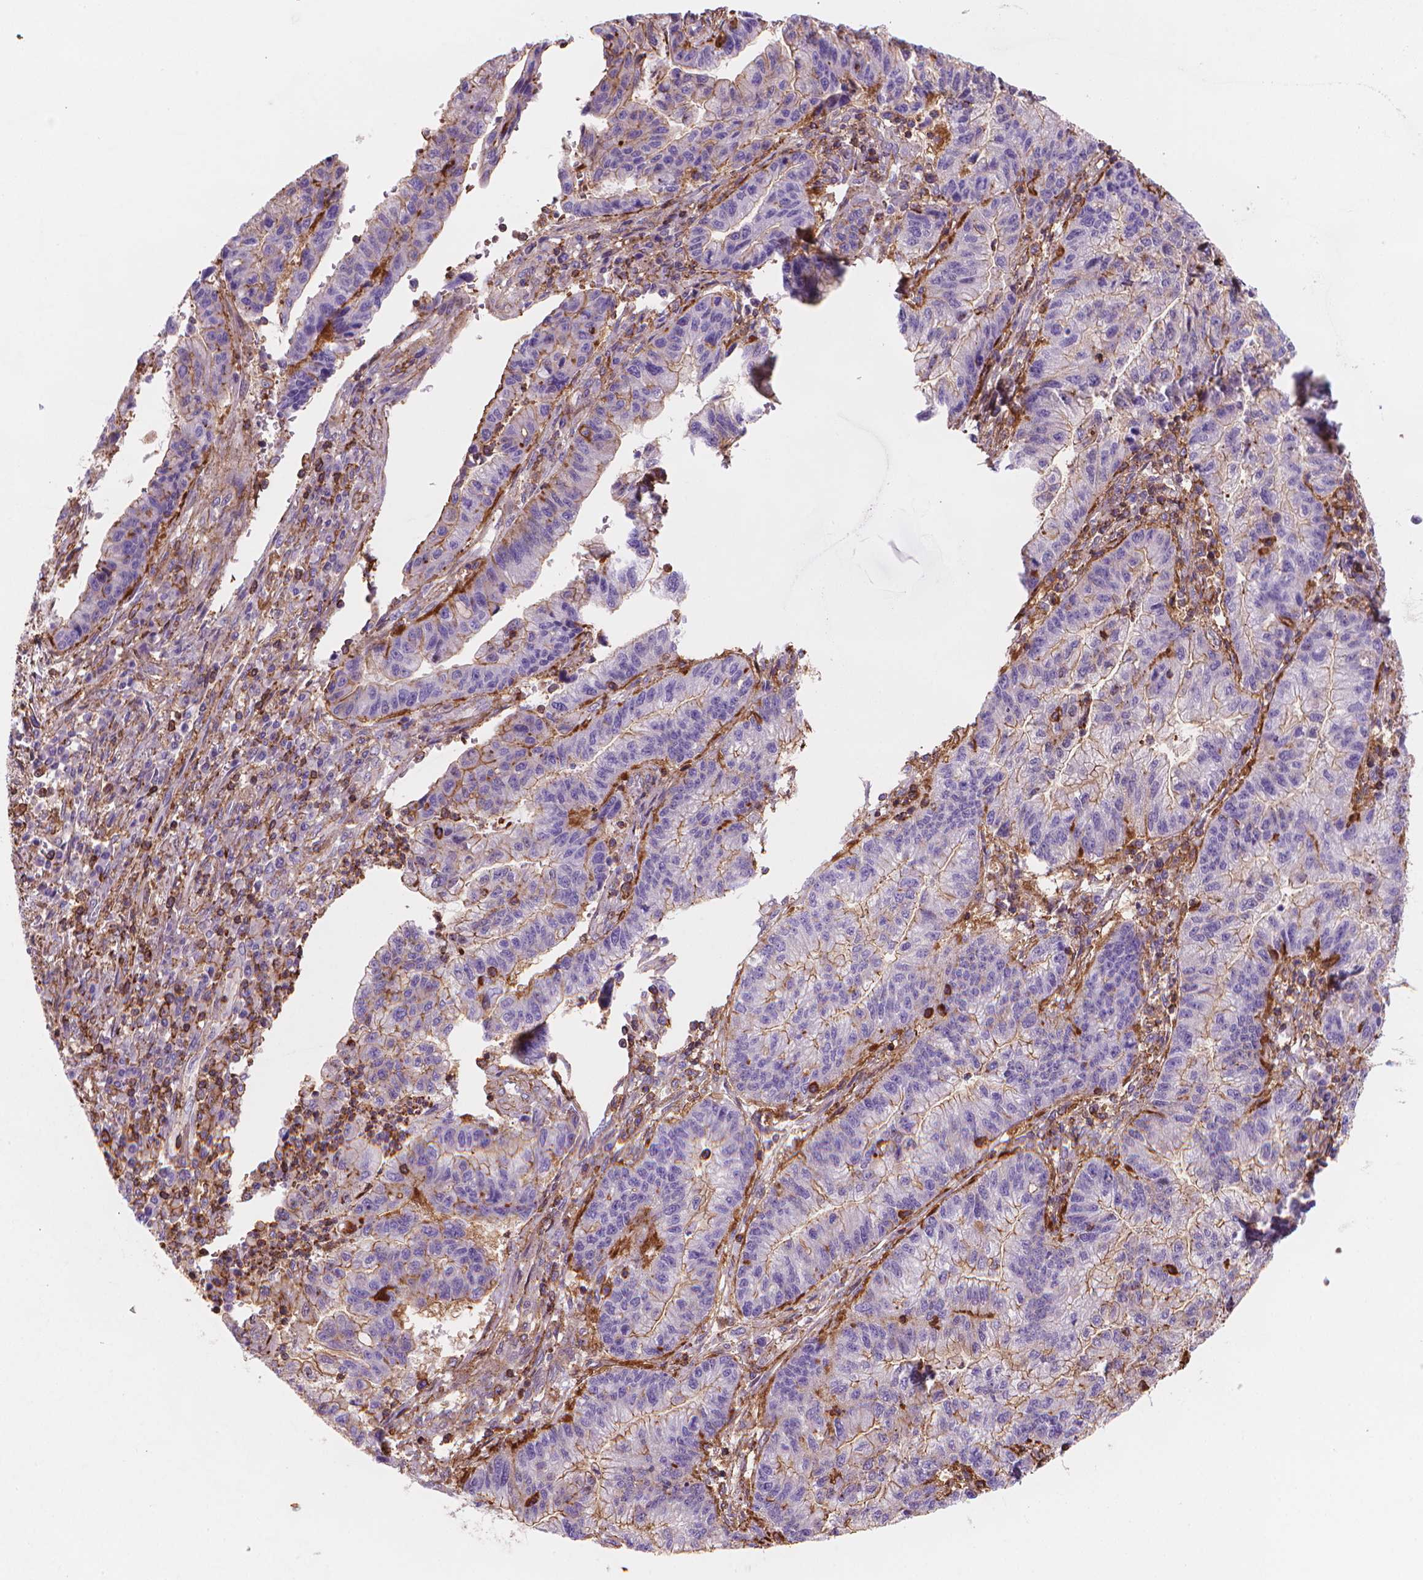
{"staining": {"intensity": "weak", "quantity": "<25%", "location": "cytoplasmic/membranous"}, "tissue": "stomach cancer", "cell_type": "Tumor cells", "image_type": "cancer", "snomed": [{"axis": "morphology", "description": "Adenocarcinoma, NOS"}, {"axis": "topography", "description": "Stomach"}], "caption": "A high-resolution micrograph shows immunohistochemistry (IHC) staining of stomach cancer (adenocarcinoma), which reveals no significant expression in tumor cells. The staining was performed using DAB to visualize the protein expression in brown, while the nuclei were stained in blue with hematoxylin (Magnification: 20x).", "gene": "PATJ", "patient": {"sex": "male", "age": 83}}